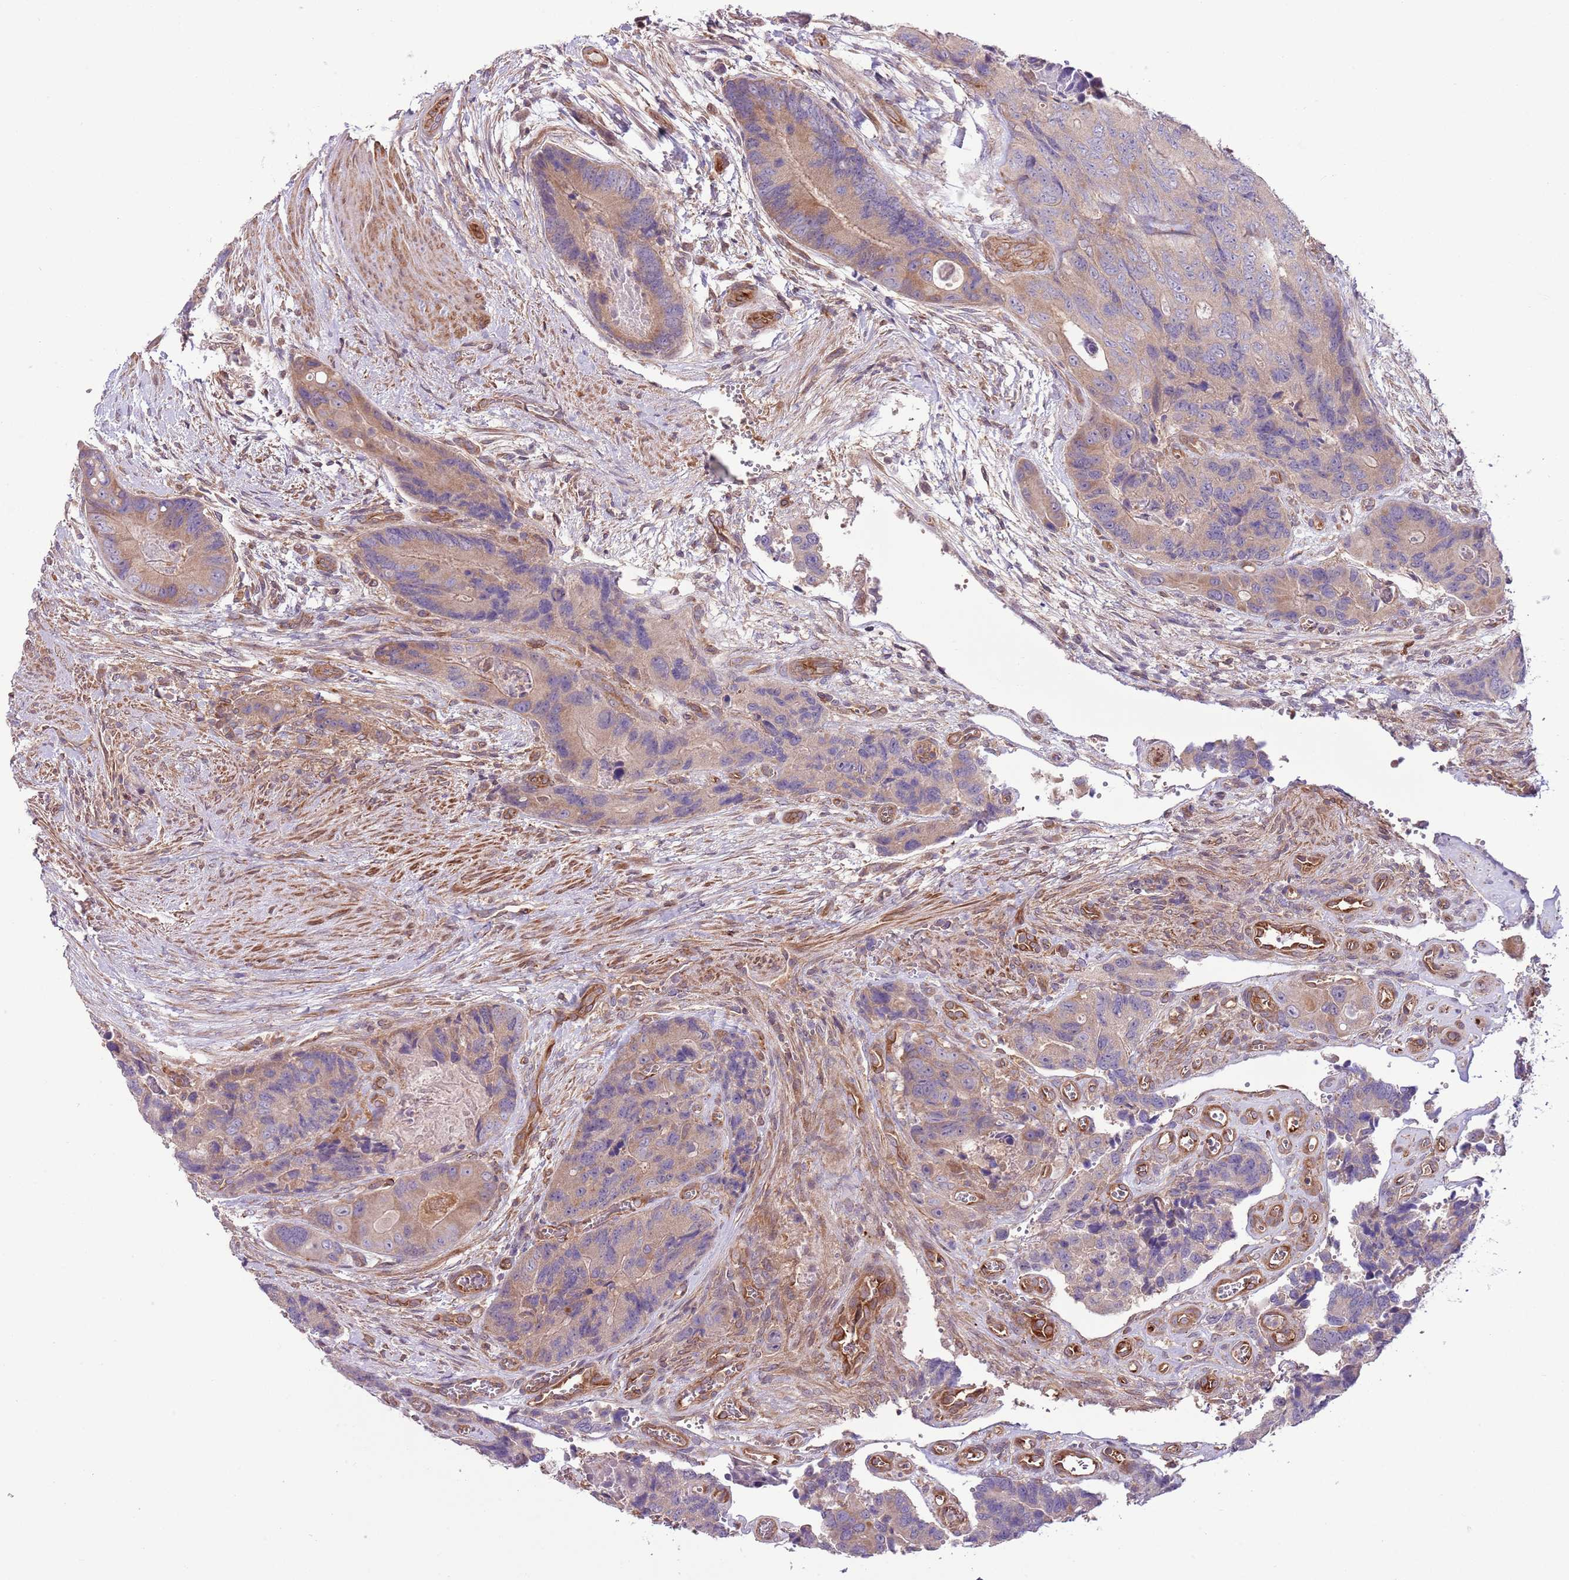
{"staining": {"intensity": "weak", "quantity": "25%-75%", "location": "cytoplasmic/membranous"}, "tissue": "colorectal cancer", "cell_type": "Tumor cells", "image_type": "cancer", "snomed": [{"axis": "morphology", "description": "Adenocarcinoma, NOS"}, {"axis": "topography", "description": "Colon"}], "caption": "An immunohistochemistry image of tumor tissue is shown. Protein staining in brown labels weak cytoplasmic/membranous positivity in colorectal cancer within tumor cells. Nuclei are stained in blue.", "gene": "LPIN2", "patient": {"sex": "male", "age": 84}}